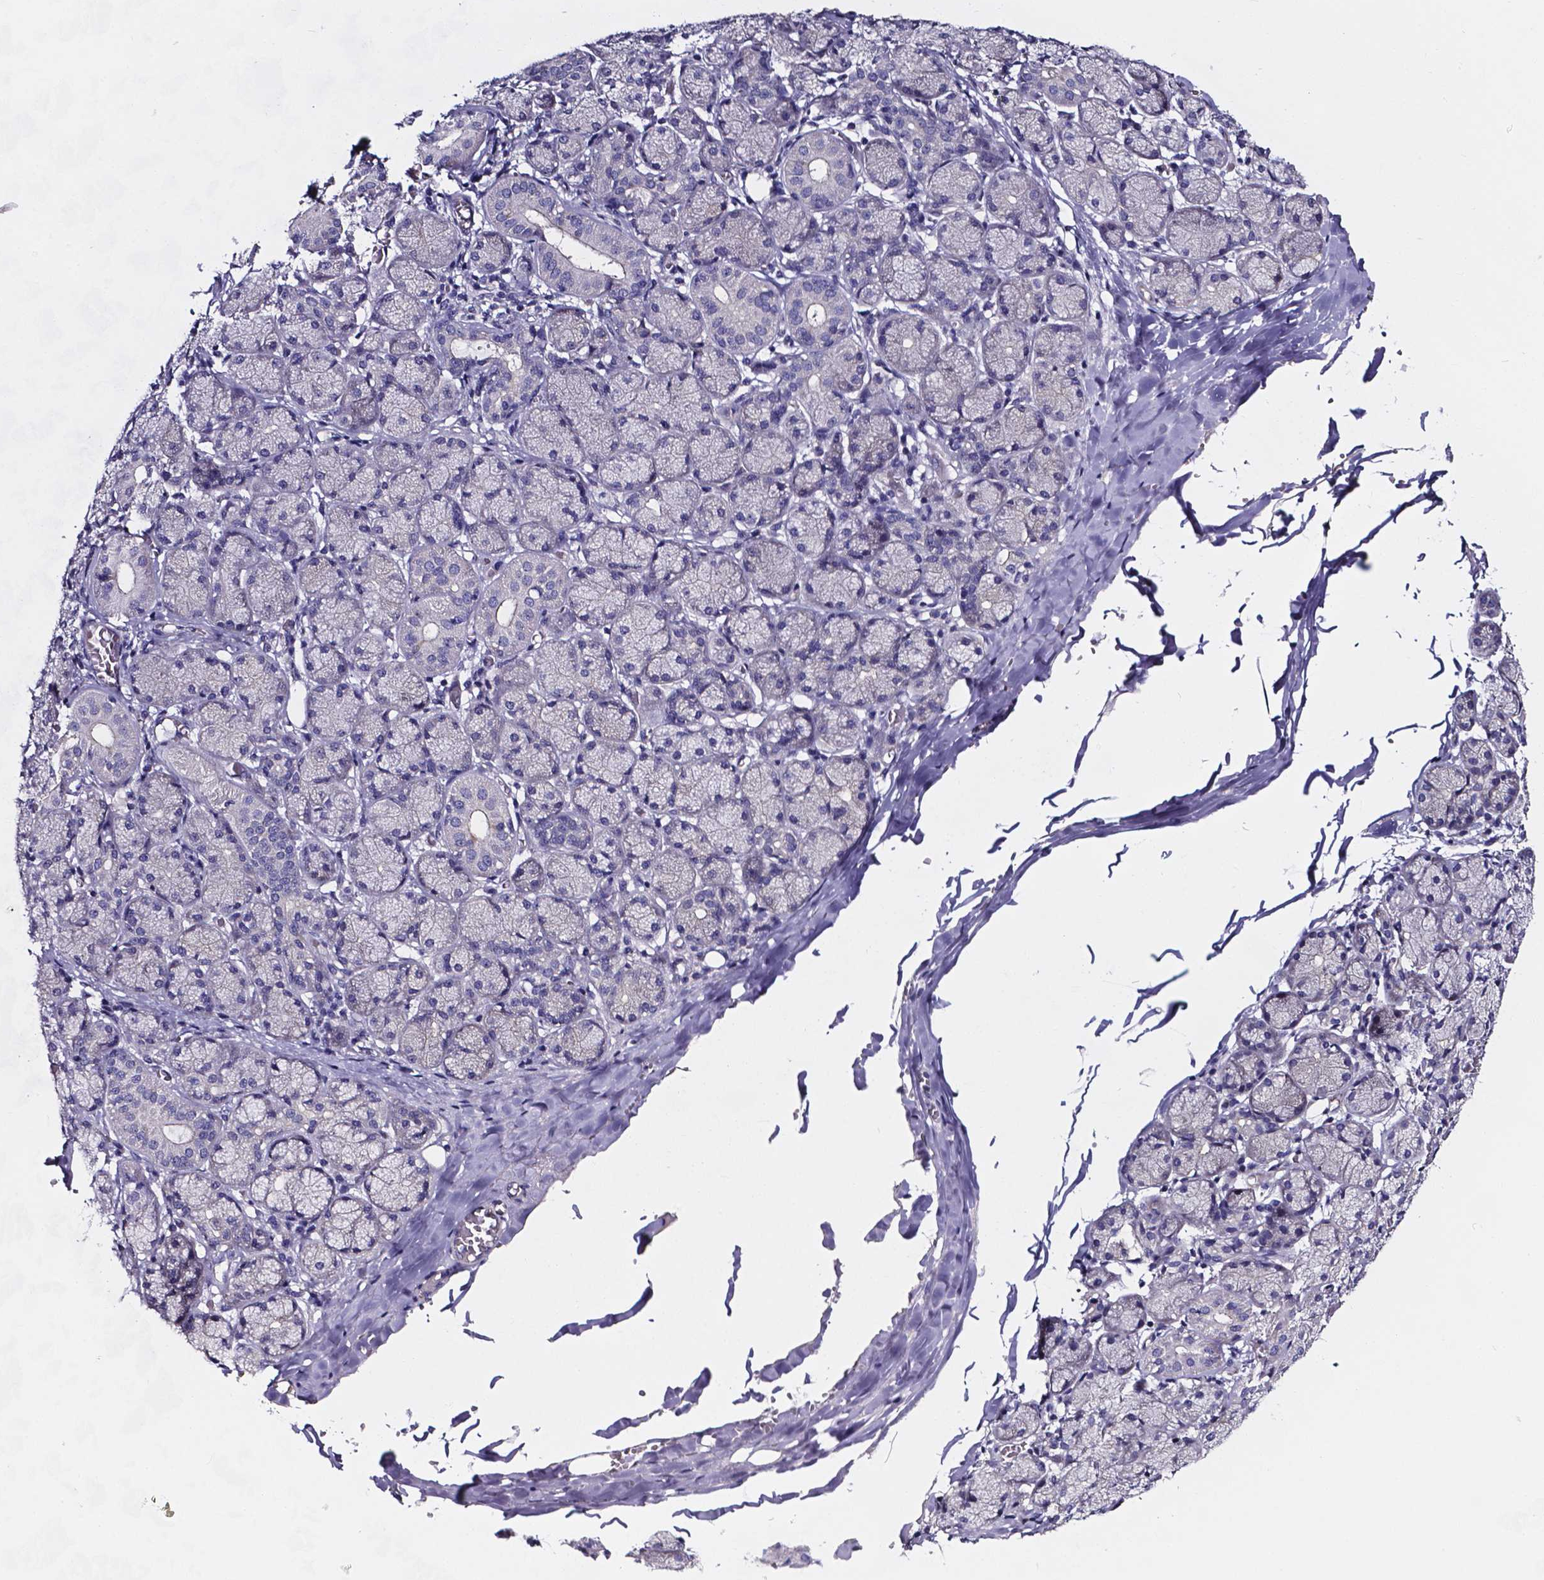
{"staining": {"intensity": "negative", "quantity": "none", "location": "none"}, "tissue": "salivary gland", "cell_type": "Glandular cells", "image_type": "normal", "snomed": [{"axis": "morphology", "description": "Normal tissue, NOS"}, {"axis": "topography", "description": "Salivary gland"}, {"axis": "topography", "description": "Peripheral nerve tissue"}], "caption": "There is no significant staining in glandular cells of salivary gland.", "gene": "CACNG8", "patient": {"sex": "female", "age": 24}}